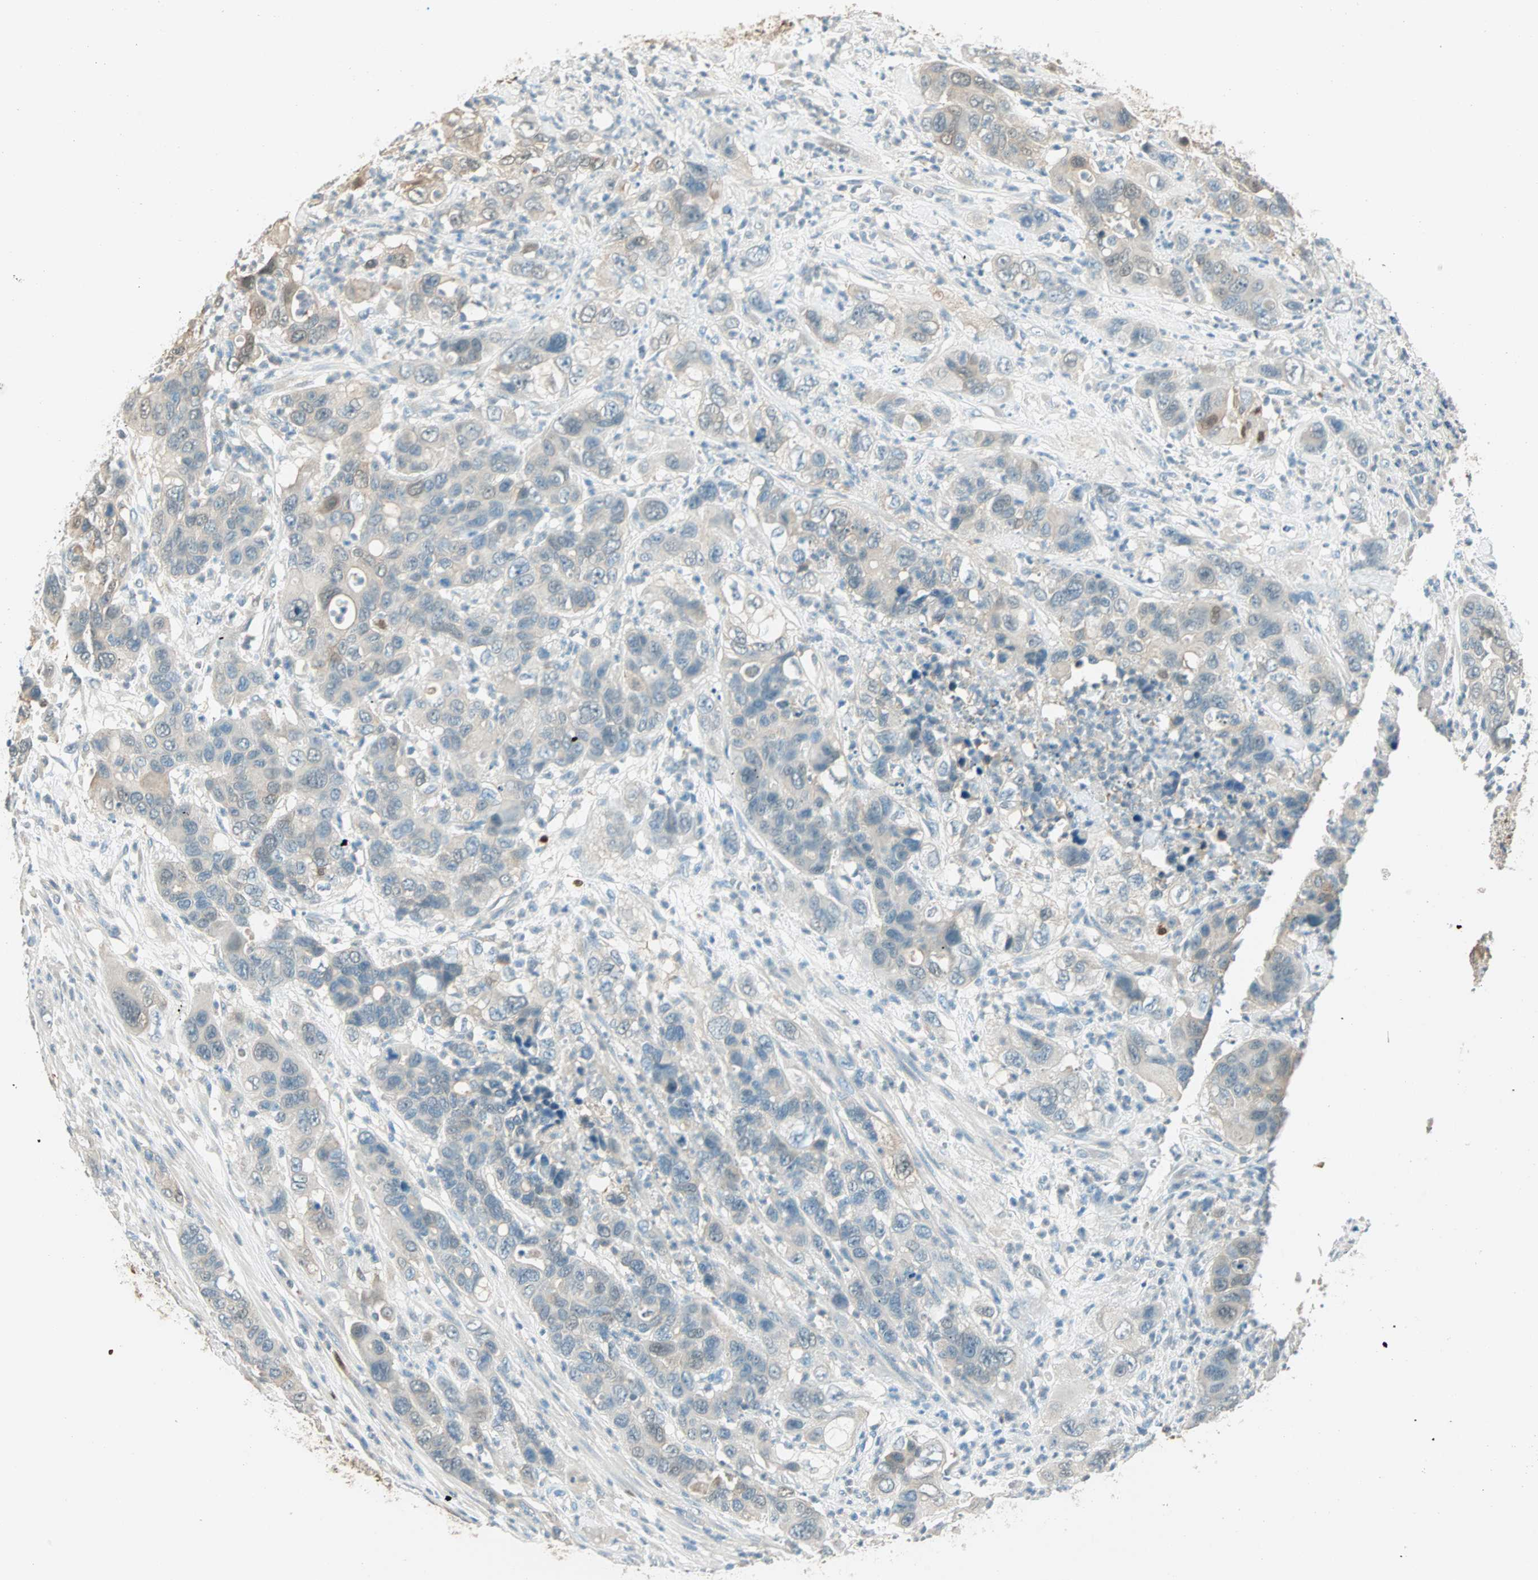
{"staining": {"intensity": "moderate", "quantity": "<25%", "location": "cytoplasmic/membranous,nuclear"}, "tissue": "pancreatic cancer", "cell_type": "Tumor cells", "image_type": "cancer", "snomed": [{"axis": "morphology", "description": "Adenocarcinoma, NOS"}, {"axis": "topography", "description": "Pancreas"}], "caption": "Moderate cytoplasmic/membranous and nuclear positivity for a protein is identified in approximately <25% of tumor cells of pancreatic cancer using immunohistochemistry.", "gene": "S100A1", "patient": {"sex": "female", "age": 71}}